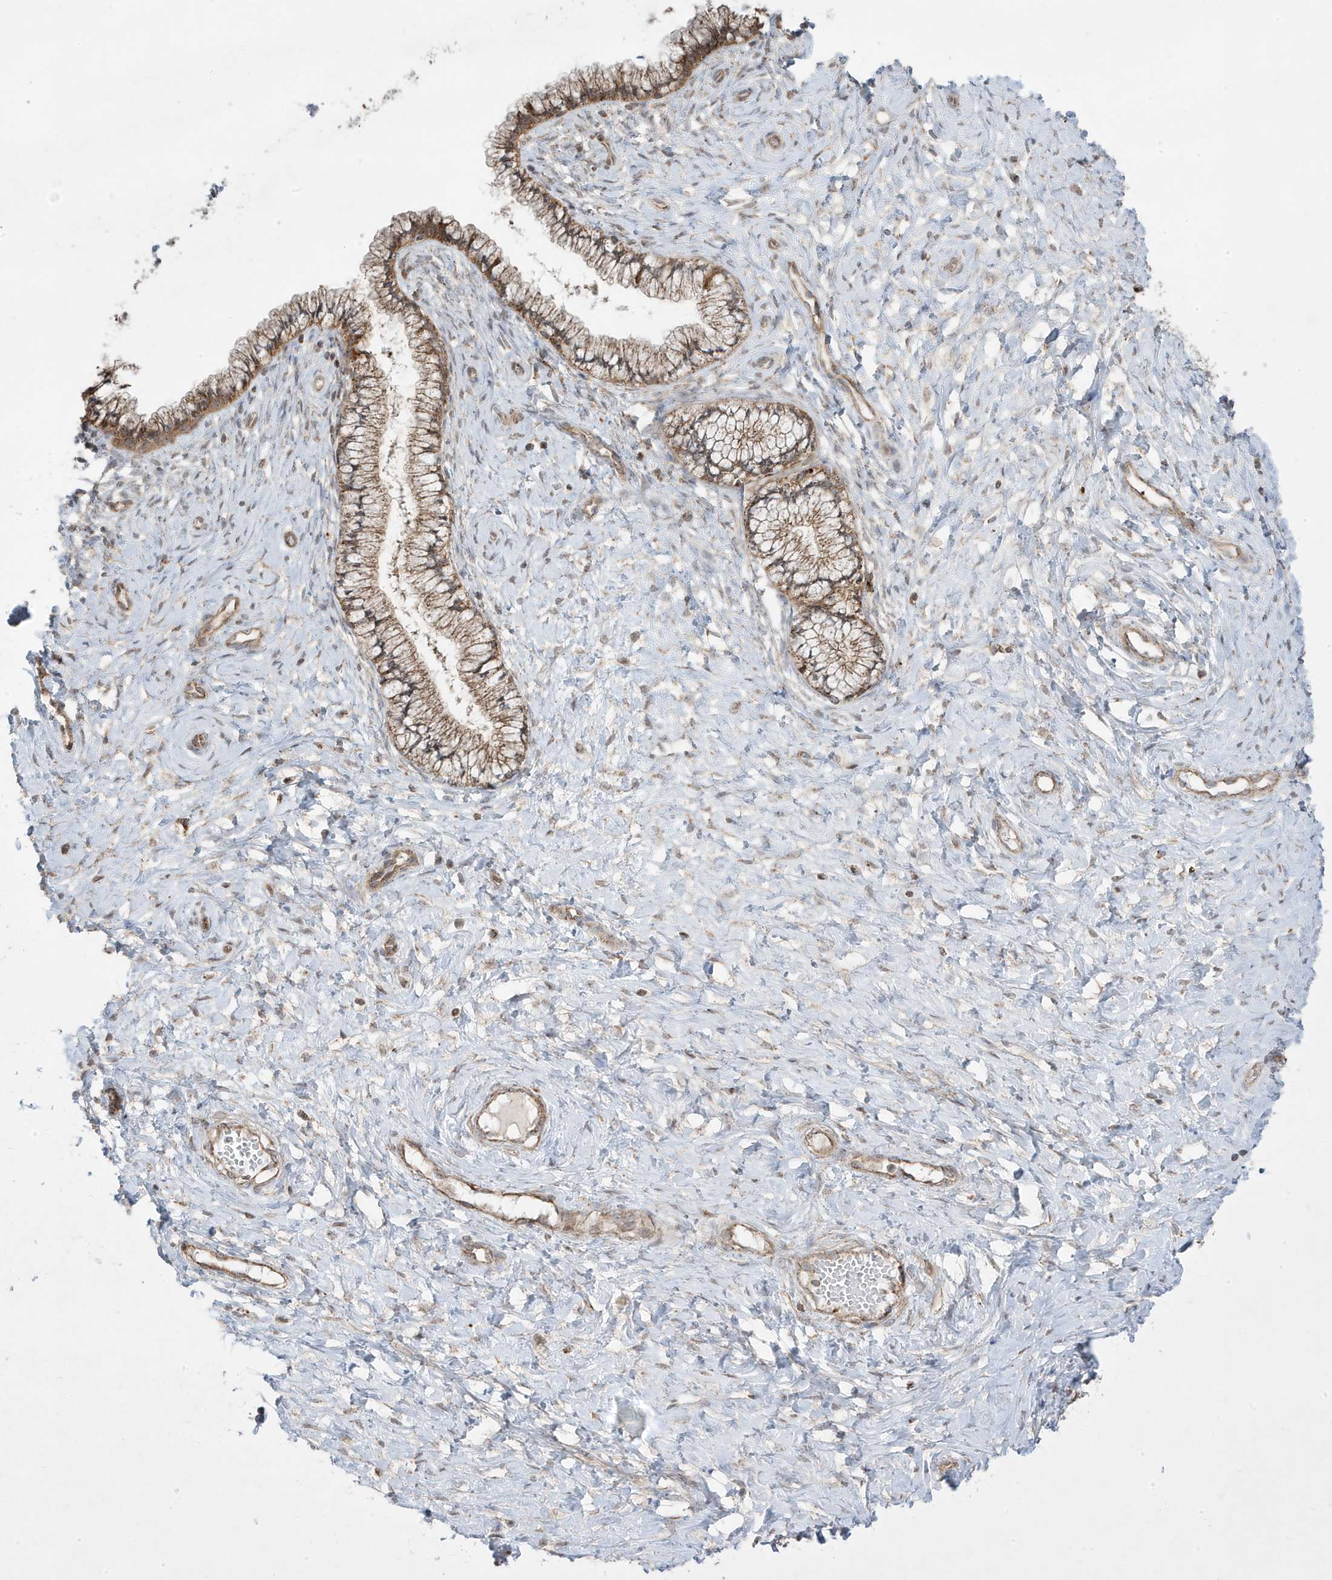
{"staining": {"intensity": "moderate", "quantity": ">75%", "location": "cytoplasmic/membranous"}, "tissue": "cervix", "cell_type": "Glandular cells", "image_type": "normal", "snomed": [{"axis": "morphology", "description": "Normal tissue, NOS"}, {"axis": "topography", "description": "Cervix"}], "caption": "Moderate cytoplasmic/membranous protein expression is seen in approximately >75% of glandular cells in cervix.", "gene": "CLUAP1", "patient": {"sex": "female", "age": 36}}